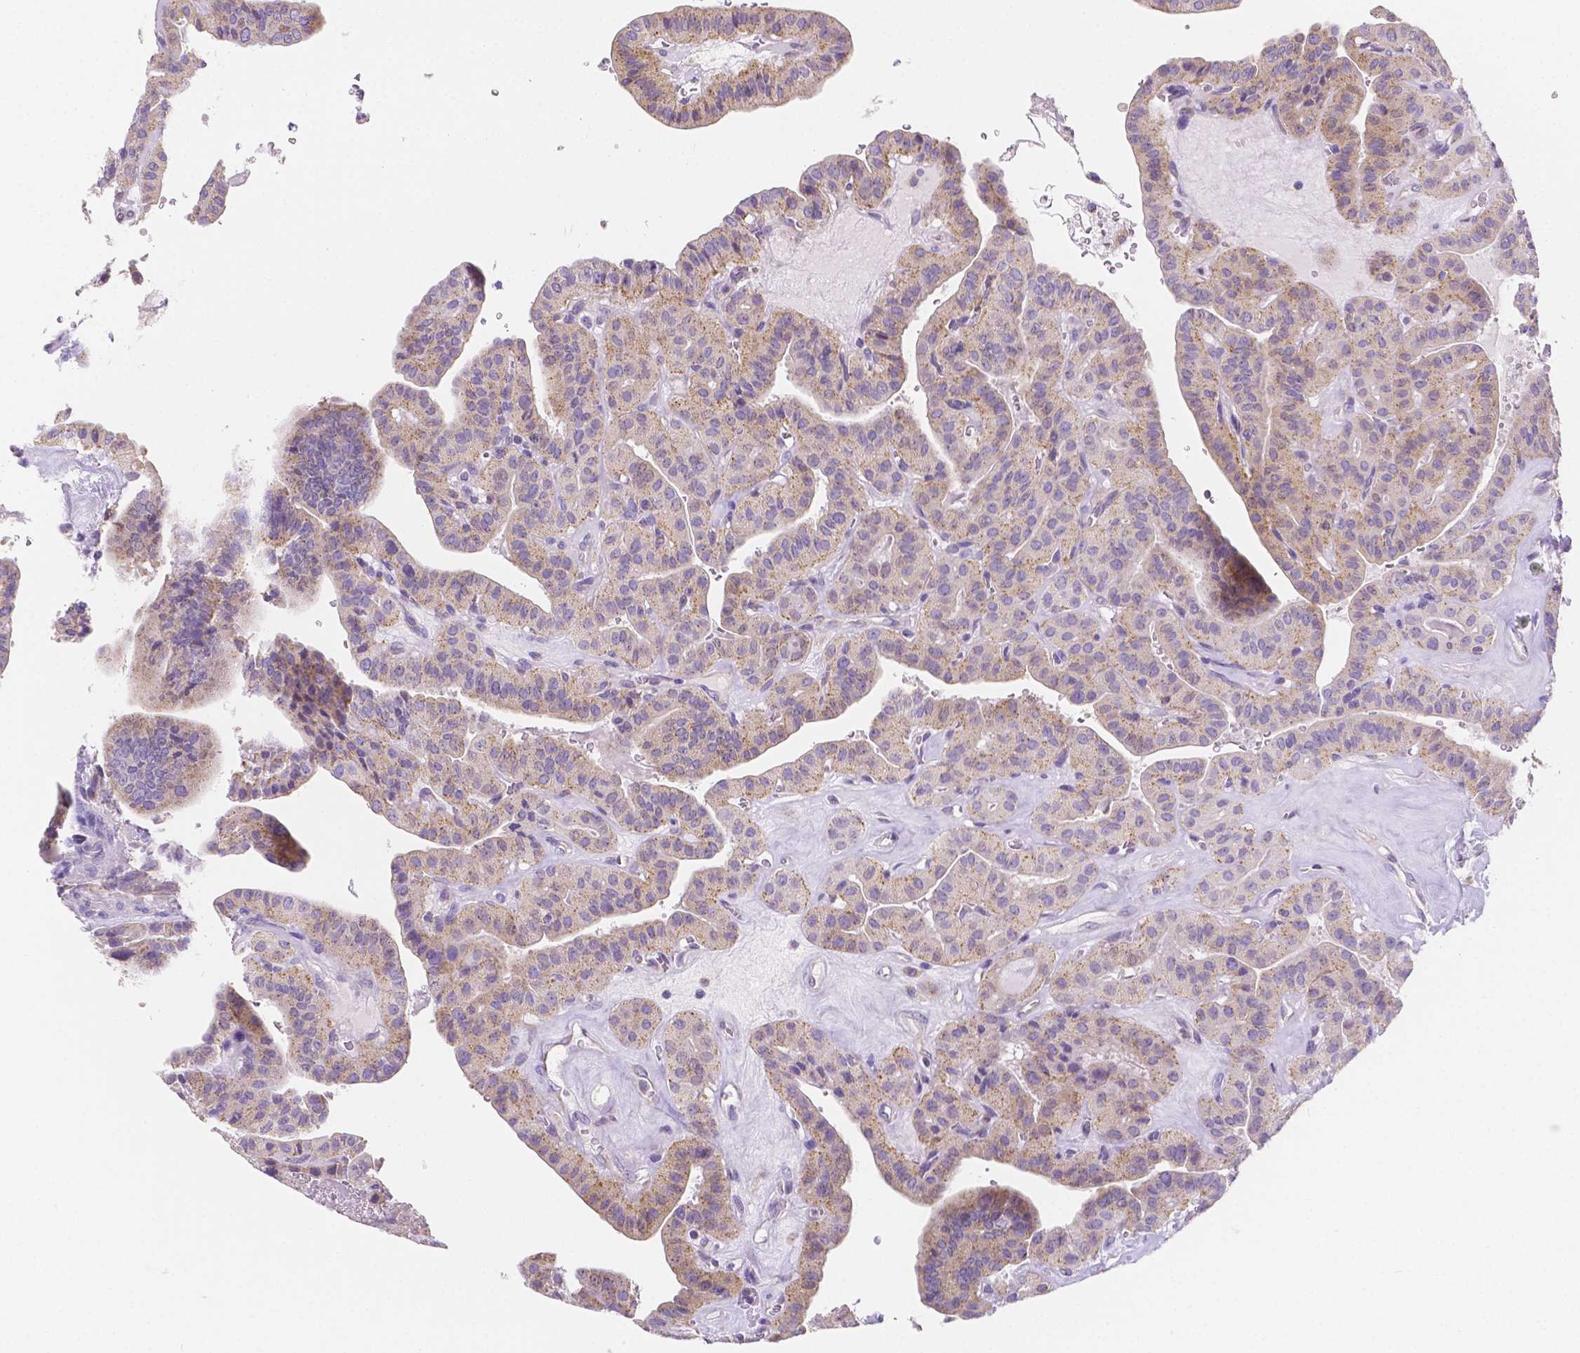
{"staining": {"intensity": "weak", "quantity": "25%-75%", "location": "cytoplasmic/membranous"}, "tissue": "thyroid cancer", "cell_type": "Tumor cells", "image_type": "cancer", "snomed": [{"axis": "morphology", "description": "Papillary adenocarcinoma, NOS"}, {"axis": "topography", "description": "Thyroid gland"}], "caption": "Tumor cells display low levels of weak cytoplasmic/membranous positivity in about 25%-75% of cells in thyroid cancer.", "gene": "TMEM130", "patient": {"sex": "male", "age": 52}}